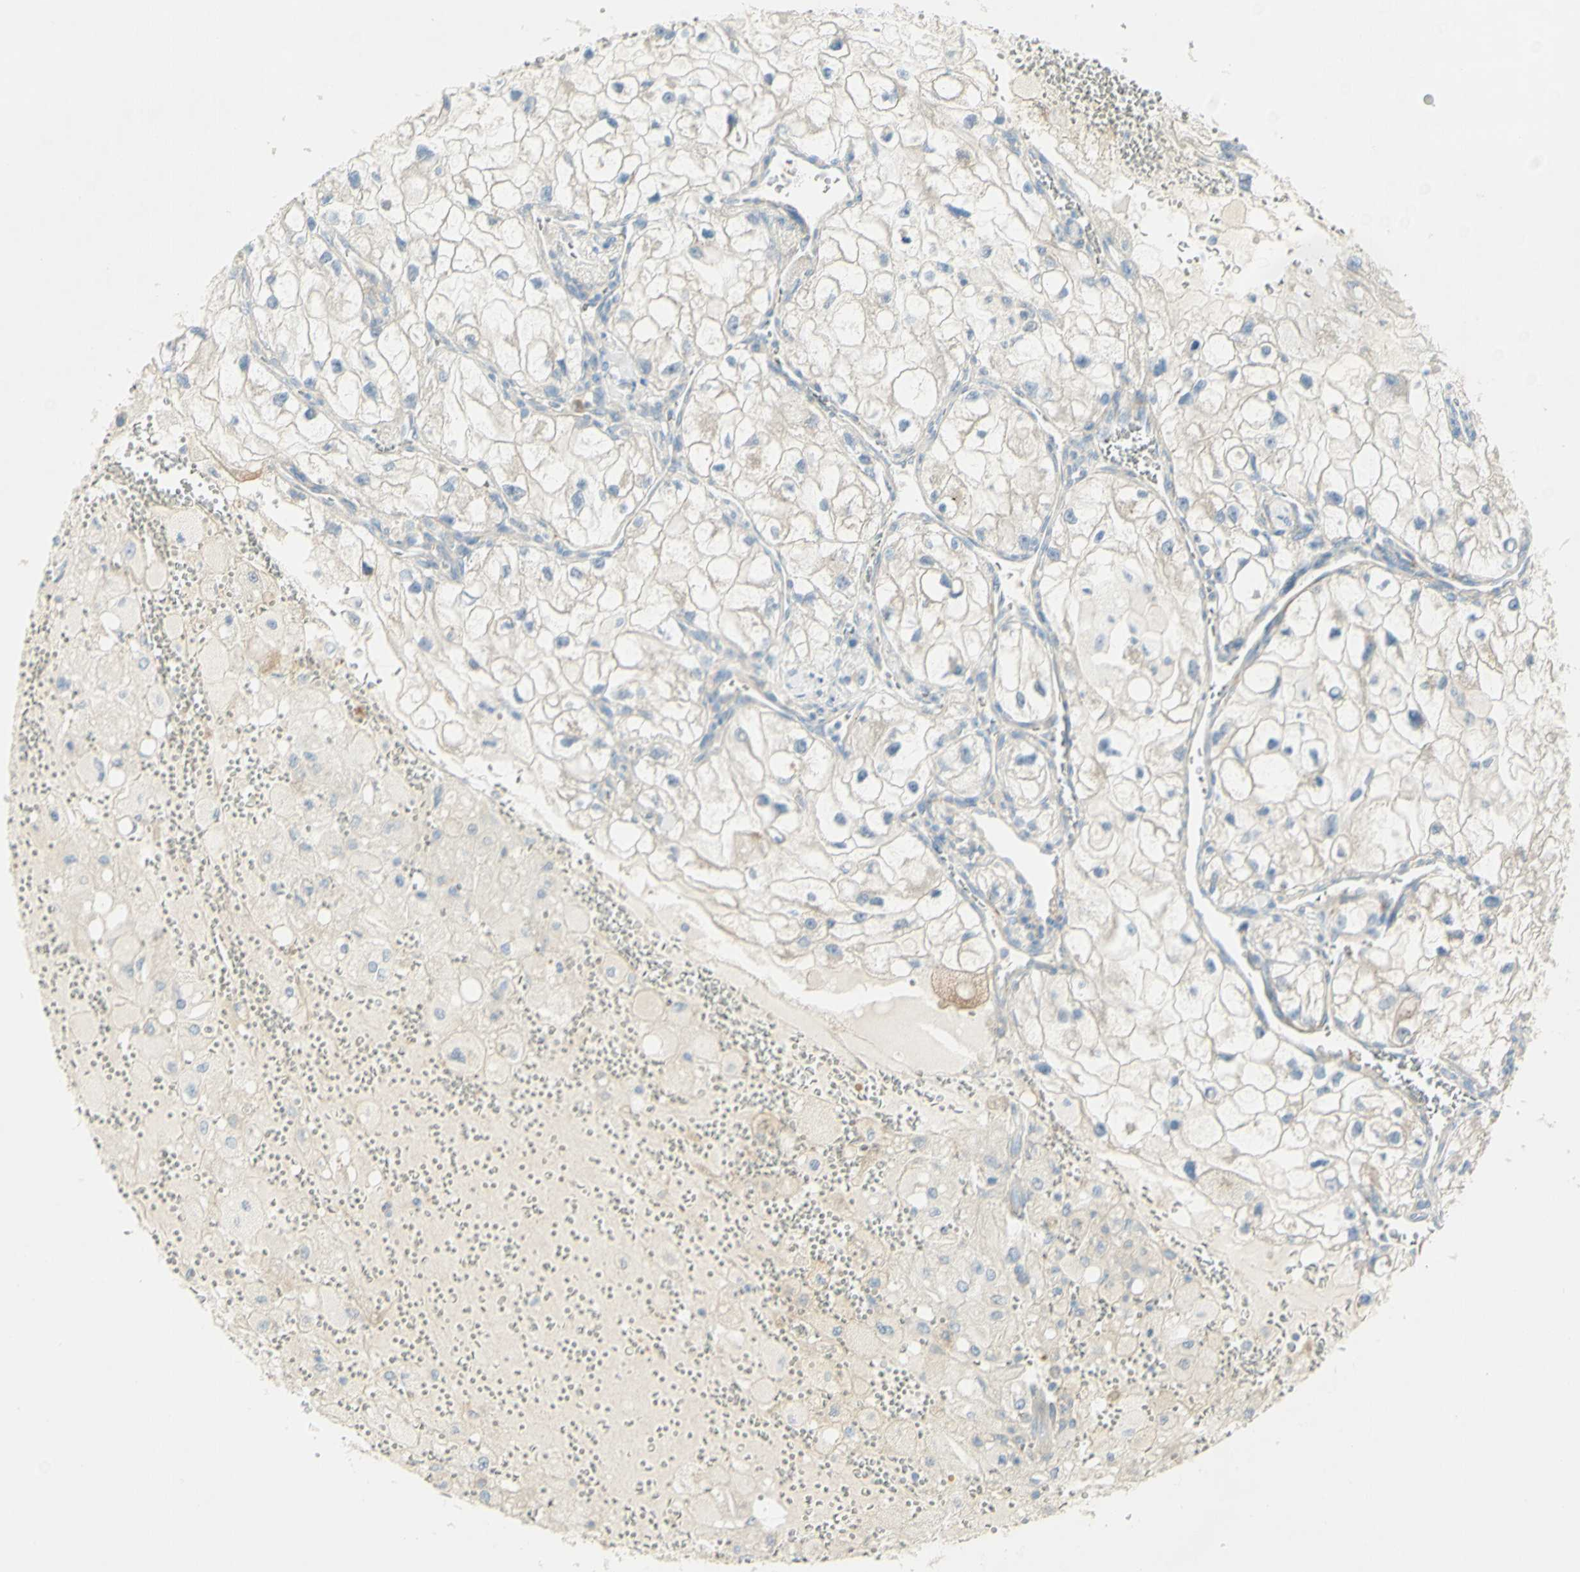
{"staining": {"intensity": "negative", "quantity": "none", "location": "none"}, "tissue": "renal cancer", "cell_type": "Tumor cells", "image_type": "cancer", "snomed": [{"axis": "morphology", "description": "Adenocarcinoma, NOS"}, {"axis": "topography", "description": "Kidney"}], "caption": "DAB immunohistochemical staining of renal adenocarcinoma displays no significant positivity in tumor cells.", "gene": "GCNT3", "patient": {"sex": "female", "age": 70}}